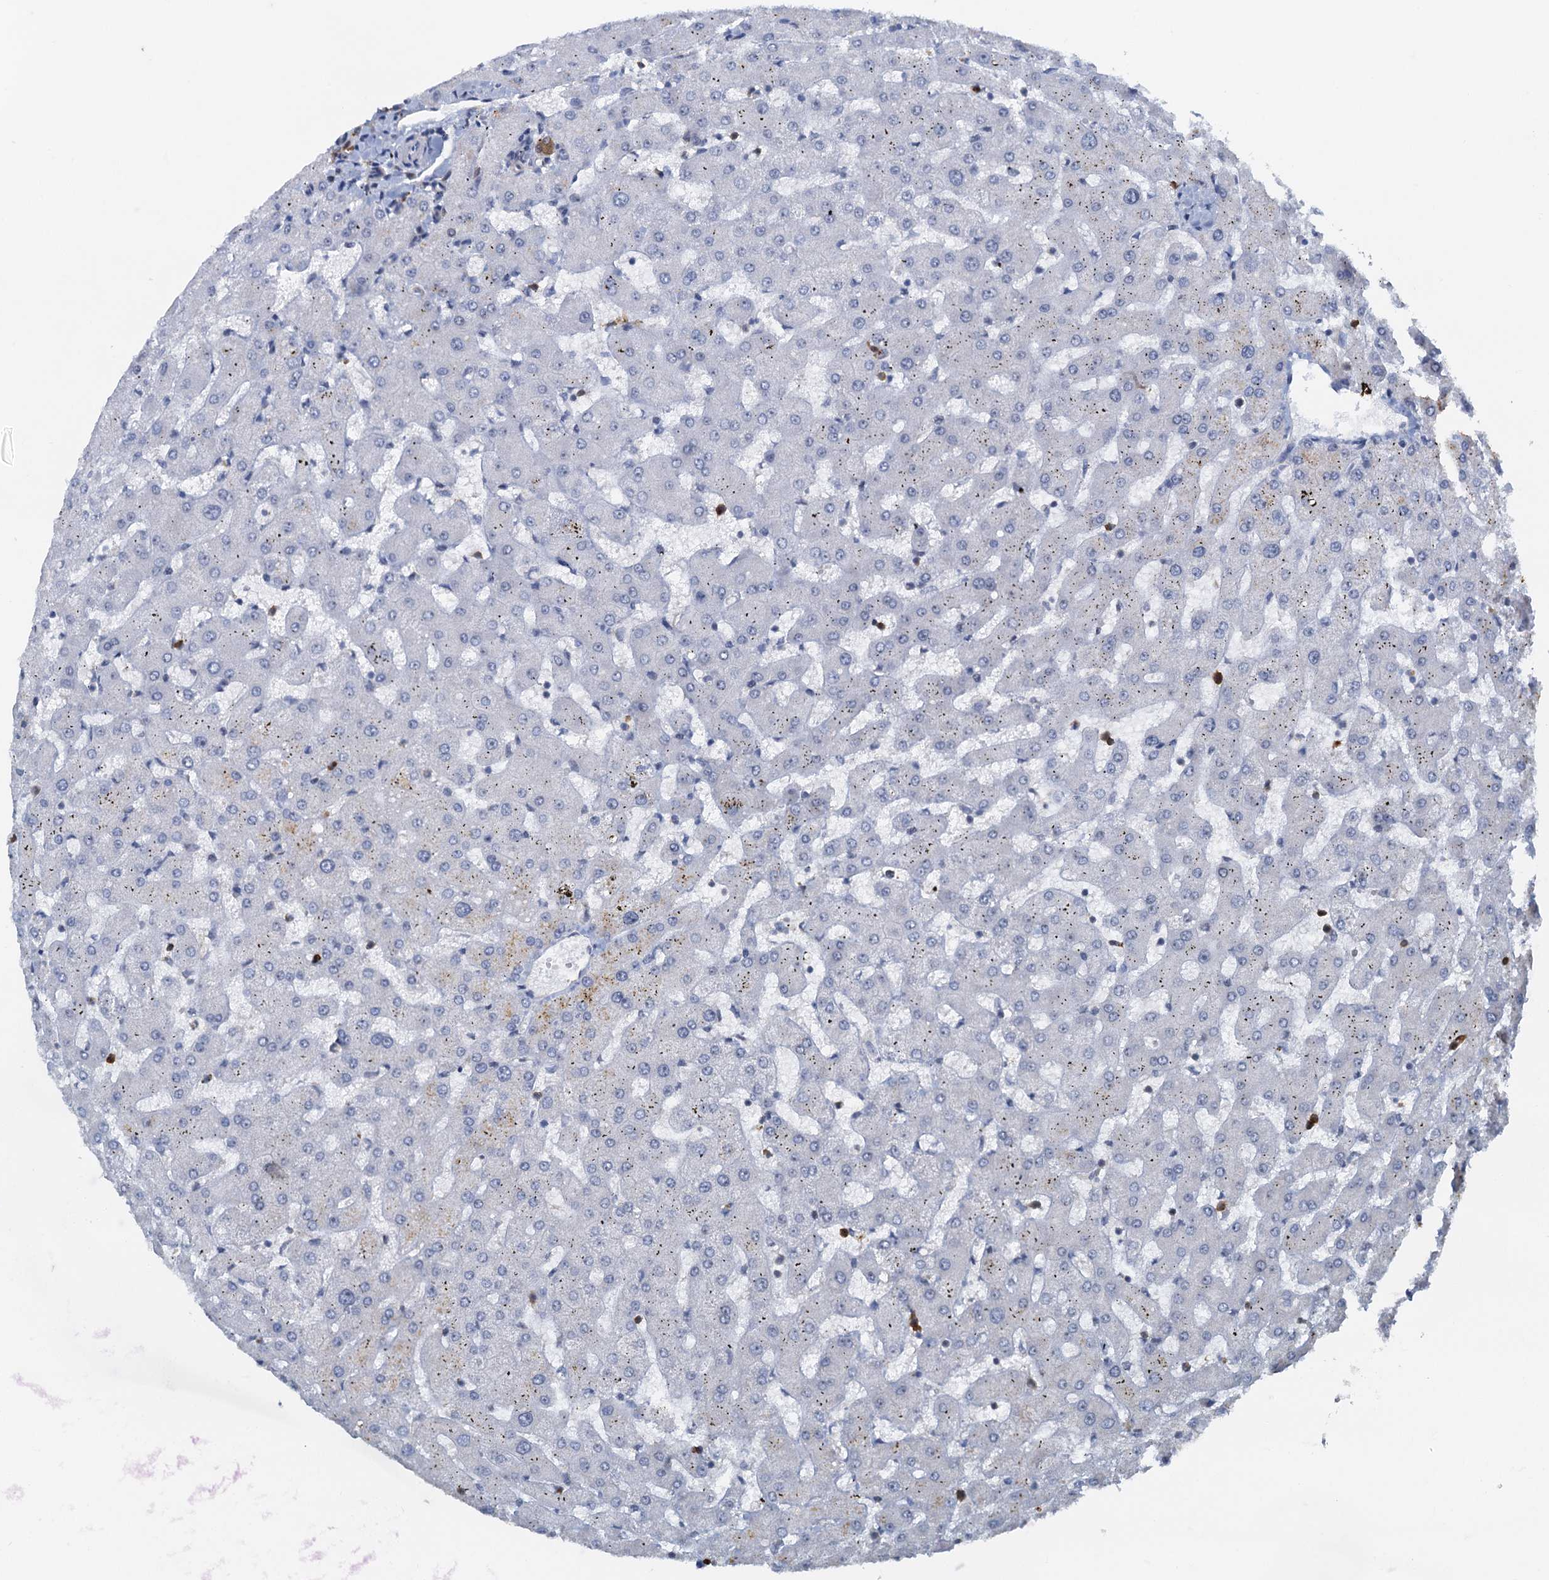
{"staining": {"intensity": "moderate", "quantity": ">75%", "location": "cytoplasmic/membranous"}, "tissue": "liver", "cell_type": "Cholangiocytes", "image_type": "normal", "snomed": [{"axis": "morphology", "description": "Normal tissue, NOS"}, {"axis": "topography", "description": "Liver"}], "caption": "Liver stained with DAB (3,3'-diaminobenzidine) IHC reveals medium levels of moderate cytoplasmic/membranous expression in approximately >75% of cholangiocytes.", "gene": "SPINDOC", "patient": {"sex": "female", "age": 63}}